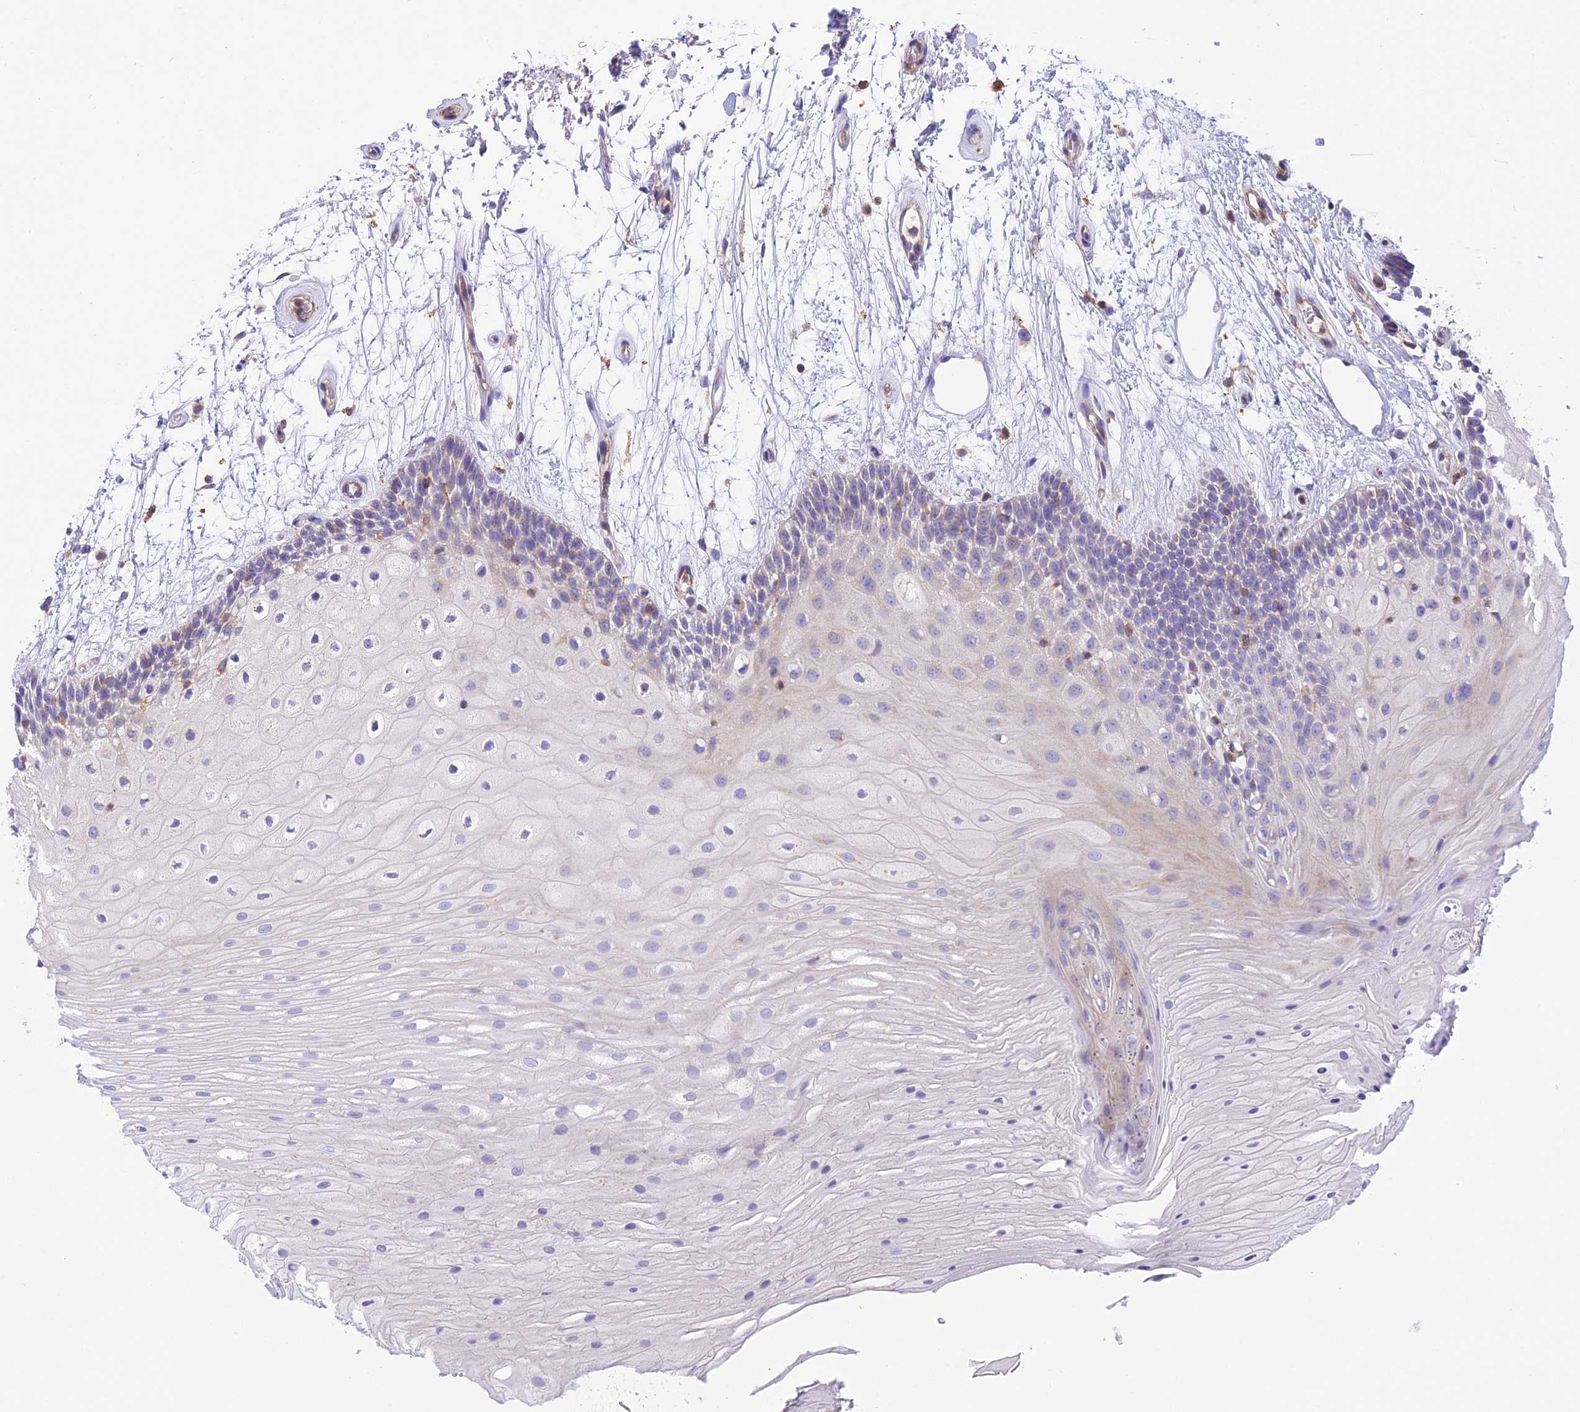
{"staining": {"intensity": "negative", "quantity": "none", "location": "none"}, "tissue": "oral mucosa", "cell_type": "Squamous epithelial cells", "image_type": "normal", "snomed": [{"axis": "morphology", "description": "Normal tissue, NOS"}, {"axis": "topography", "description": "Oral tissue"}], "caption": "Unremarkable oral mucosa was stained to show a protein in brown. There is no significant staining in squamous epithelial cells. (DAB immunohistochemistry, high magnification).", "gene": "CORO7", "patient": {"sex": "female", "age": 80}}